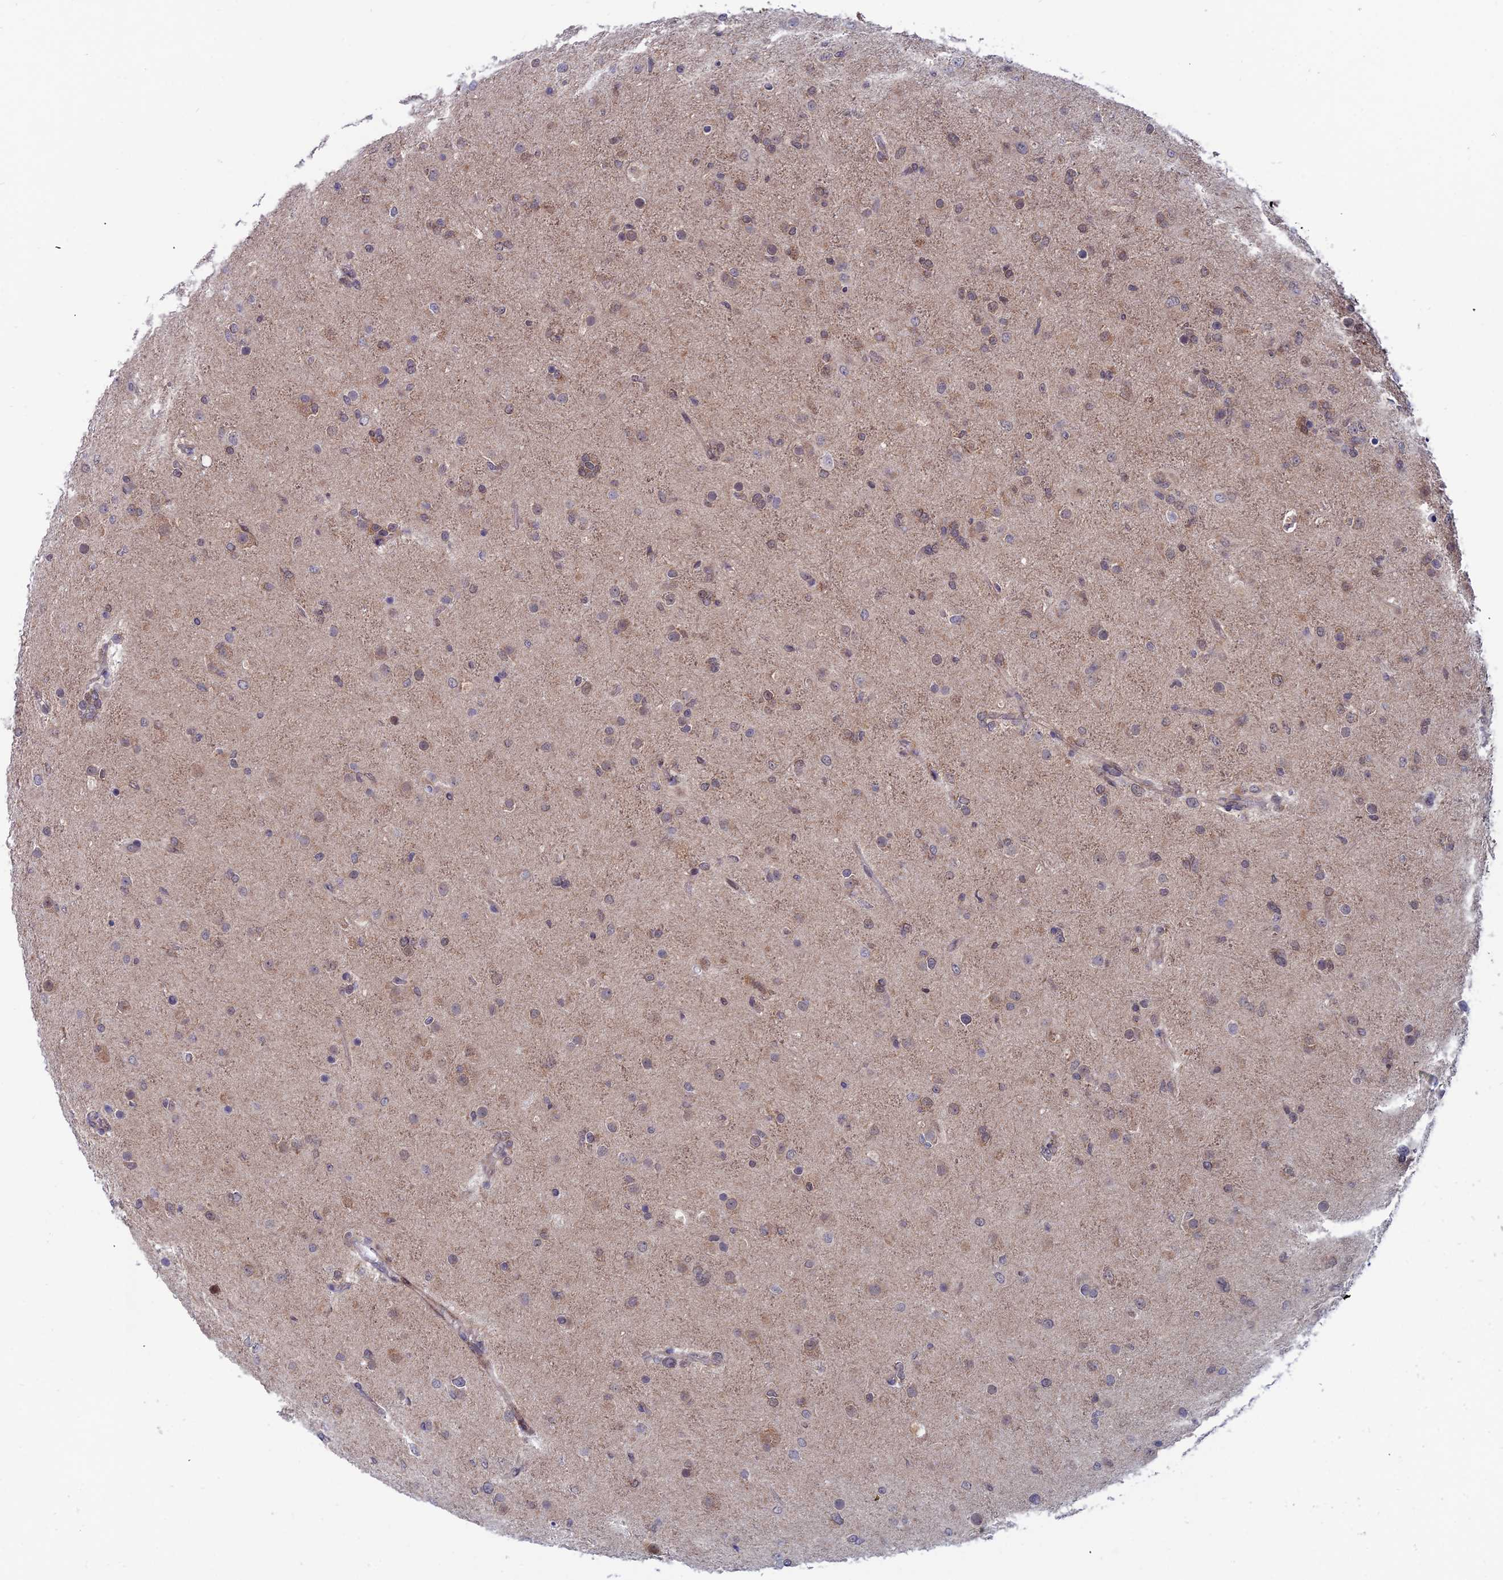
{"staining": {"intensity": "weak", "quantity": "<25%", "location": "nuclear"}, "tissue": "glioma", "cell_type": "Tumor cells", "image_type": "cancer", "snomed": [{"axis": "morphology", "description": "Glioma, malignant, Low grade"}, {"axis": "topography", "description": "Brain"}], "caption": "The photomicrograph displays no significant positivity in tumor cells of malignant glioma (low-grade).", "gene": "IGBP1", "patient": {"sex": "male", "age": 65}}